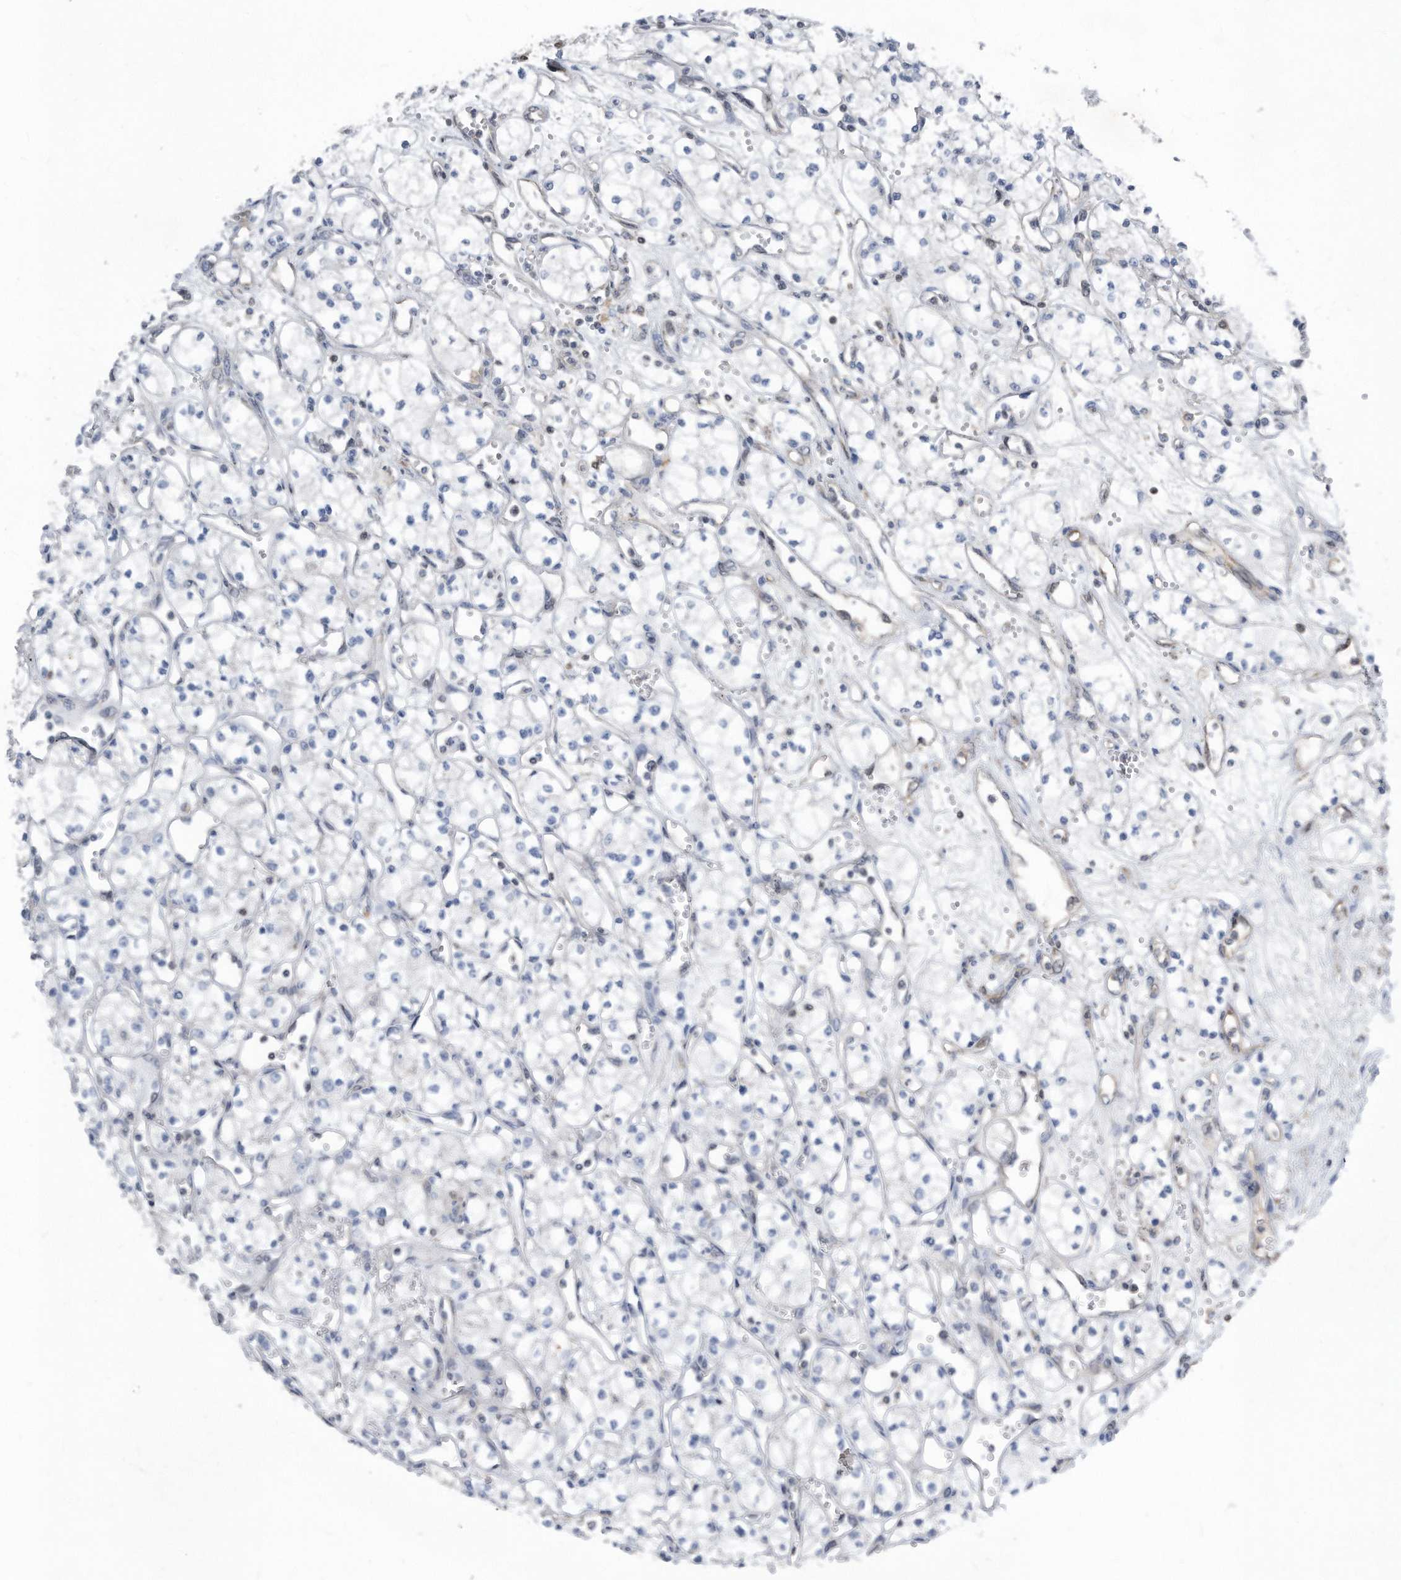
{"staining": {"intensity": "negative", "quantity": "none", "location": "none"}, "tissue": "renal cancer", "cell_type": "Tumor cells", "image_type": "cancer", "snomed": [{"axis": "morphology", "description": "Adenocarcinoma, NOS"}, {"axis": "topography", "description": "Kidney"}], "caption": "The micrograph demonstrates no staining of tumor cells in renal adenocarcinoma.", "gene": "MAP2K6", "patient": {"sex": "male", "age": 59}}